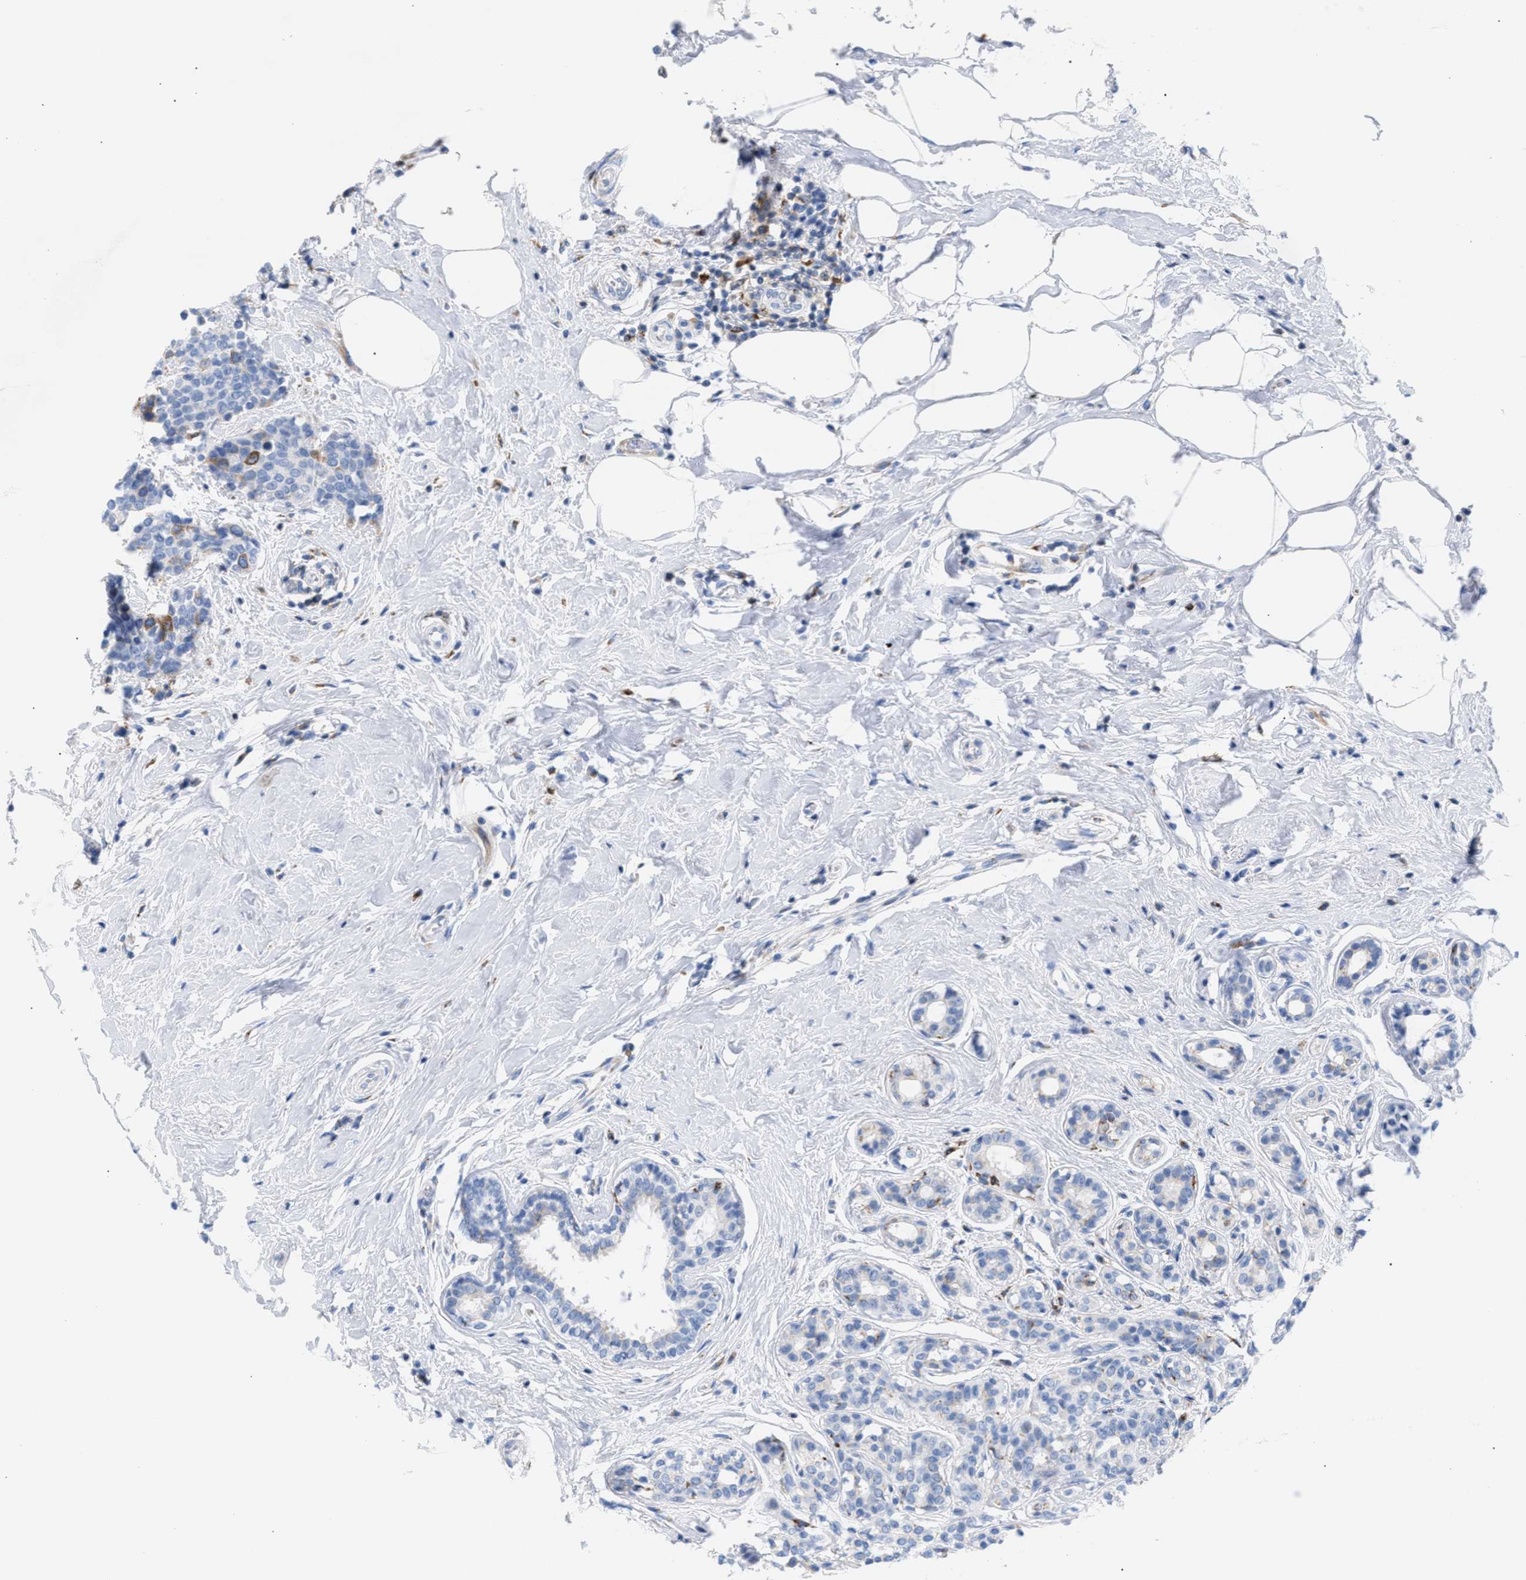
{"staining": {"intensity": "negative", "quantity": "none", "location": "none"}, "tissue": "breast cancer", "cell_type": "Tumor cells", "image_type": "cancer", "snomed": [{"axis": "morphology", "description": "Duct carcinoma"}, {"axis": "topography", "description": "Breast"}], "caption": "Immunohistochemical staining of human breast cancer reveals no significant positivity in tumor cells. Brightfield microscopy of immunohistochemistry (IHC) stained with DAB (3,3'-diaminobenzidine) (brown) and hematoxylin (blue), captured at high magnification.", "gene": "TACC3", "patient": {"sex": "female", "age": 55}}